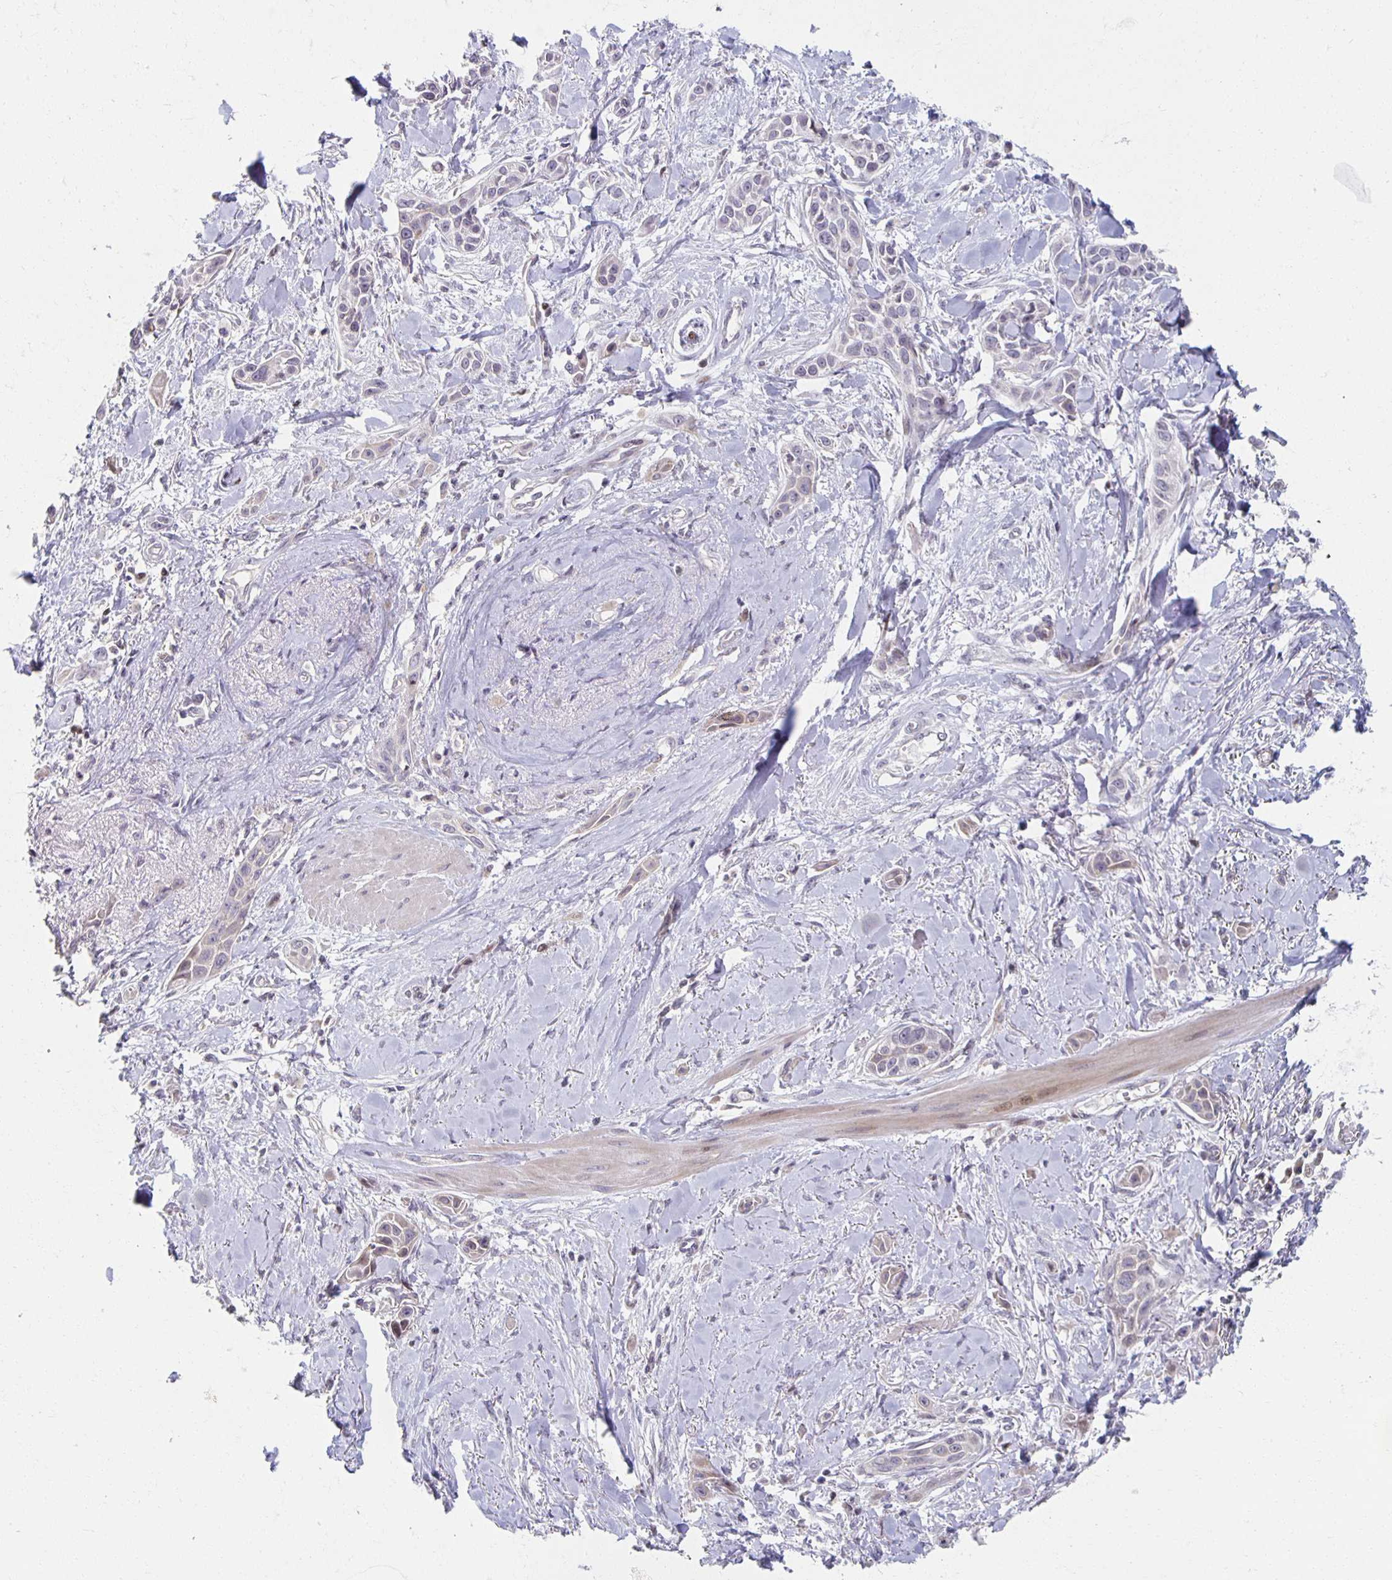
{"staining": {"intensity": "negative", "quantity": "none", "location": "none"}, "tissue": "skin cancer", "cell_type": "Tumor cells", "image_type": "cancer", "snomed": [{"axis": "morphology", "description": "Squamous cell carcinoma, NOS"}, {"axis": "topography", "description": "Skin"}], "caption": "IHC micrograph of neoplastic tissue: human skin squamous cell carcinoma stained with DAB shows no significant protein positivity in tumor cells.", "gene": "HCFC1R1", "patient": {"sex": "female", "age": 69}}